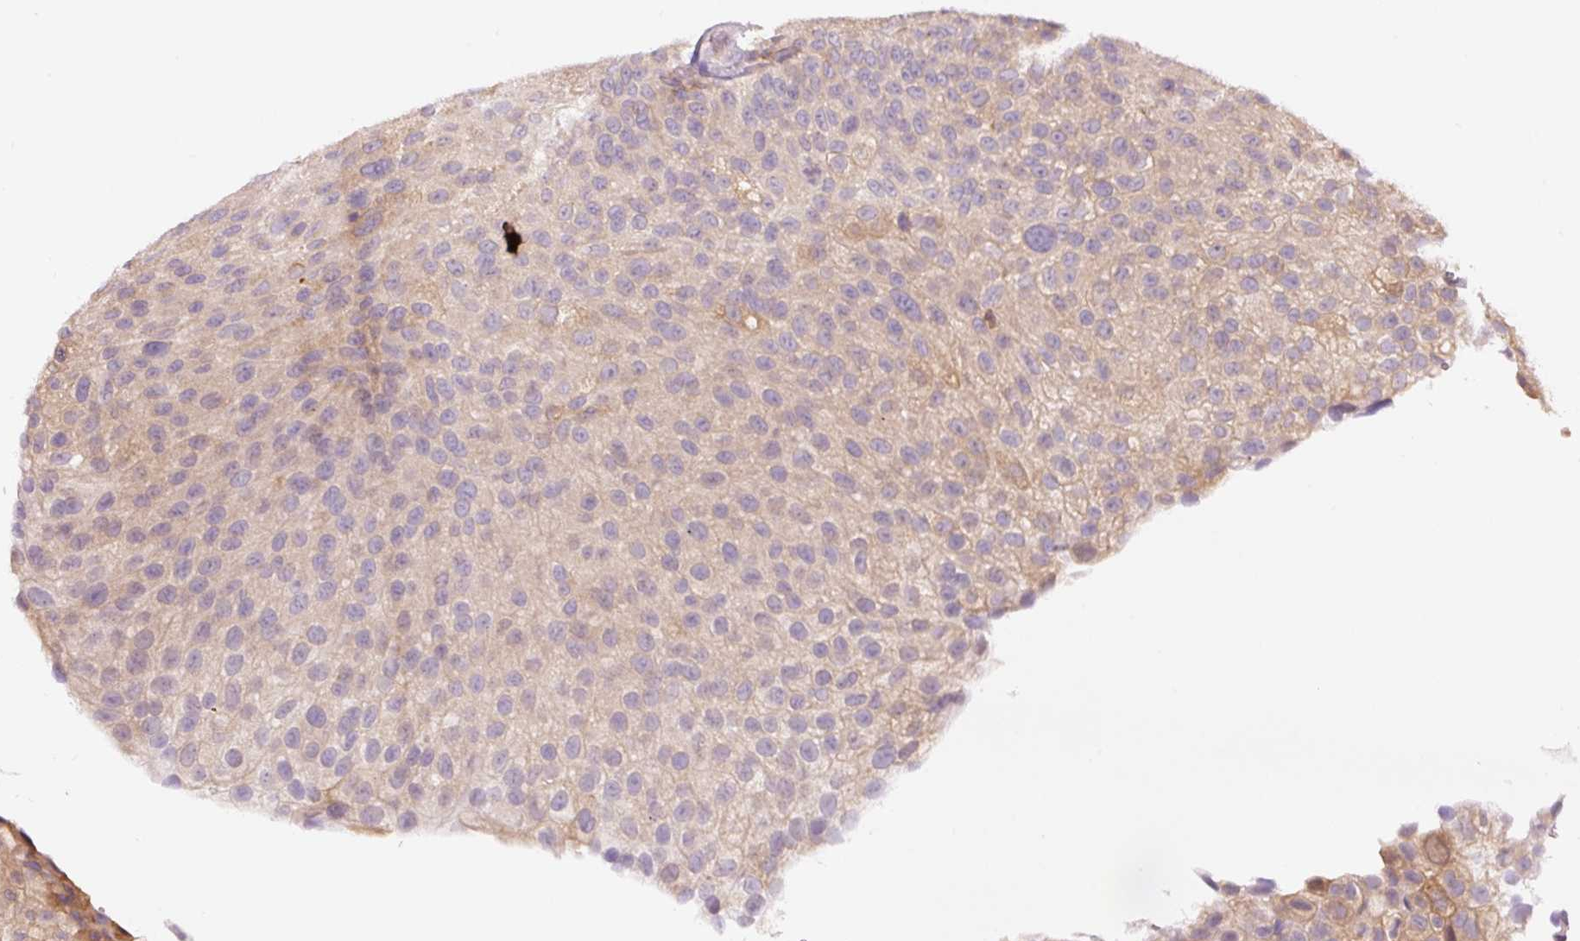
{"staining": {"intensity": "weak", "quantity": "25%-75%", "location": "cytoplasmic/membranous"}, "tissue": "urothelial cancer", "cell_type": "Tumor cells", "image_type": "cancer", "snomed": [{"axis": "morphology", "description": "Urothelial carcinoma, NOS"}, {"axis": "topography", "description": "Urinary bladder"}], "caption": "Immunohistochemical staining of human urothelial cancer displays low levels of weak cytoplasmic/membranous protein positivity in approximately 25%-75% of tumor cells.", "gene": "SPSB2", "patient": {"sex": "male", "age": 87}}